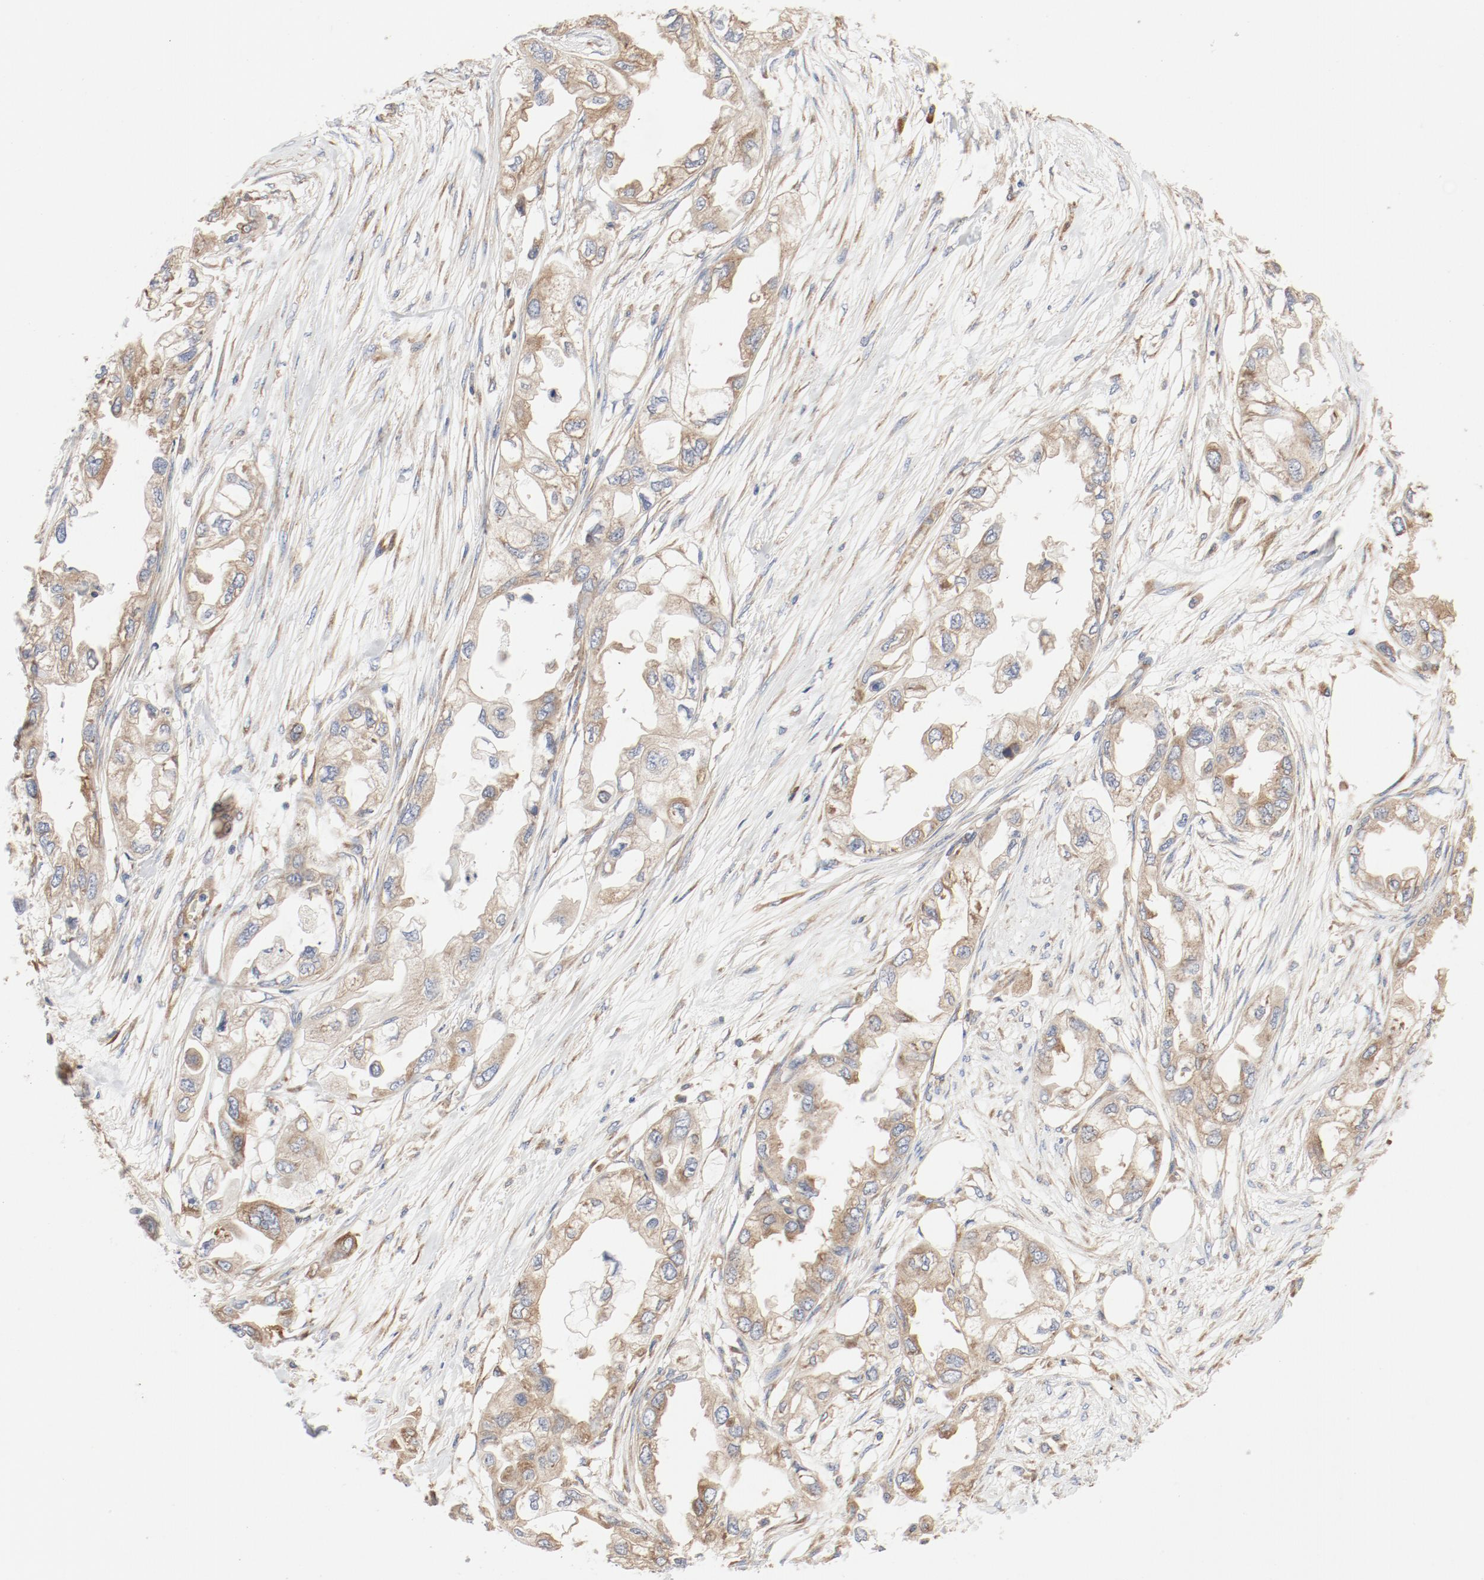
{"staining": {"intensity": "moderate", "quantity": ">75%", "location": "cytoplasmic/membranous"}, "tissue": "endometrial cancer", "cell_type": "Tumor cells", "image_type": "cancer", "snomed": [{"axis": "morphology", "description": "Adenocarcinoma, NOS"}, {"axis": "topography", "description": "Endometrium"}], "caption": "IHC (DAB (3,3'-diaminobenzidine)) staining of human endometrial adenocarcinoma displays moderate cytoplasmic/membranous protein staining in about >75% of tumor cells.", "gene": "RPS6", "patient": {"sex": "female", "age": 67}}